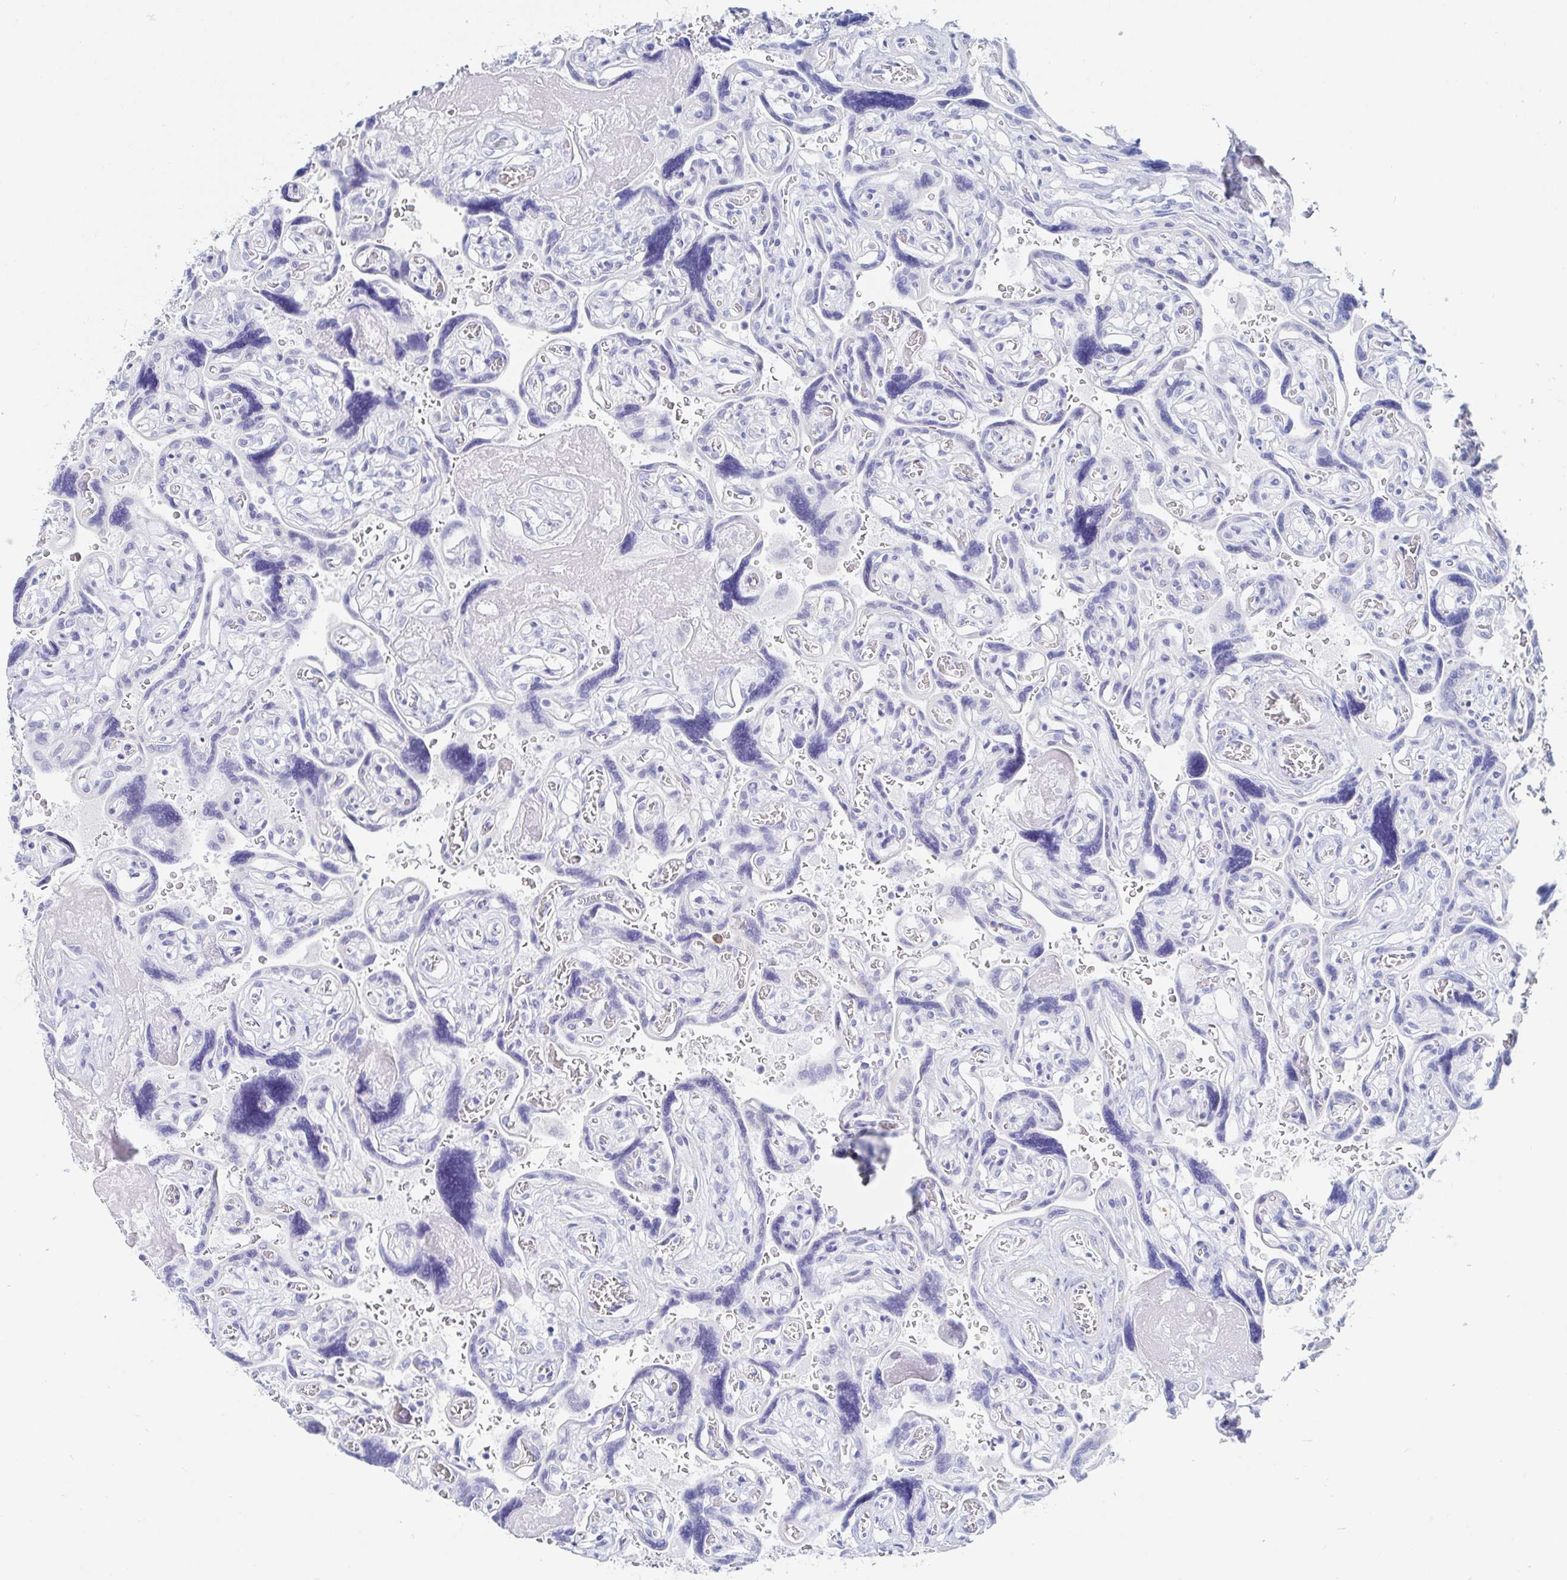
{"staining": {"intensity": "negative", "quantity": "none", "location": "none"}, "tissue": "placenta", "cell_type": "Decidual cells", "image_type": "normal", "snomed": [{"axis": "morphology", "description": "Normal tissue, NOS"}, {"axis": "topography", "description": "Placenta"}], "caption": "This image is of benign placenta stained with immunohistochemistry (IHC) to label a protein in brown with the nuclei are counter-stained blue. There is no staining in decidual cells. (DAB (3,3'-diaminobenzidine) IHC, high magnification).", "gene": "PACSIN1", "patient": {"sex": "female", "age": 32}}